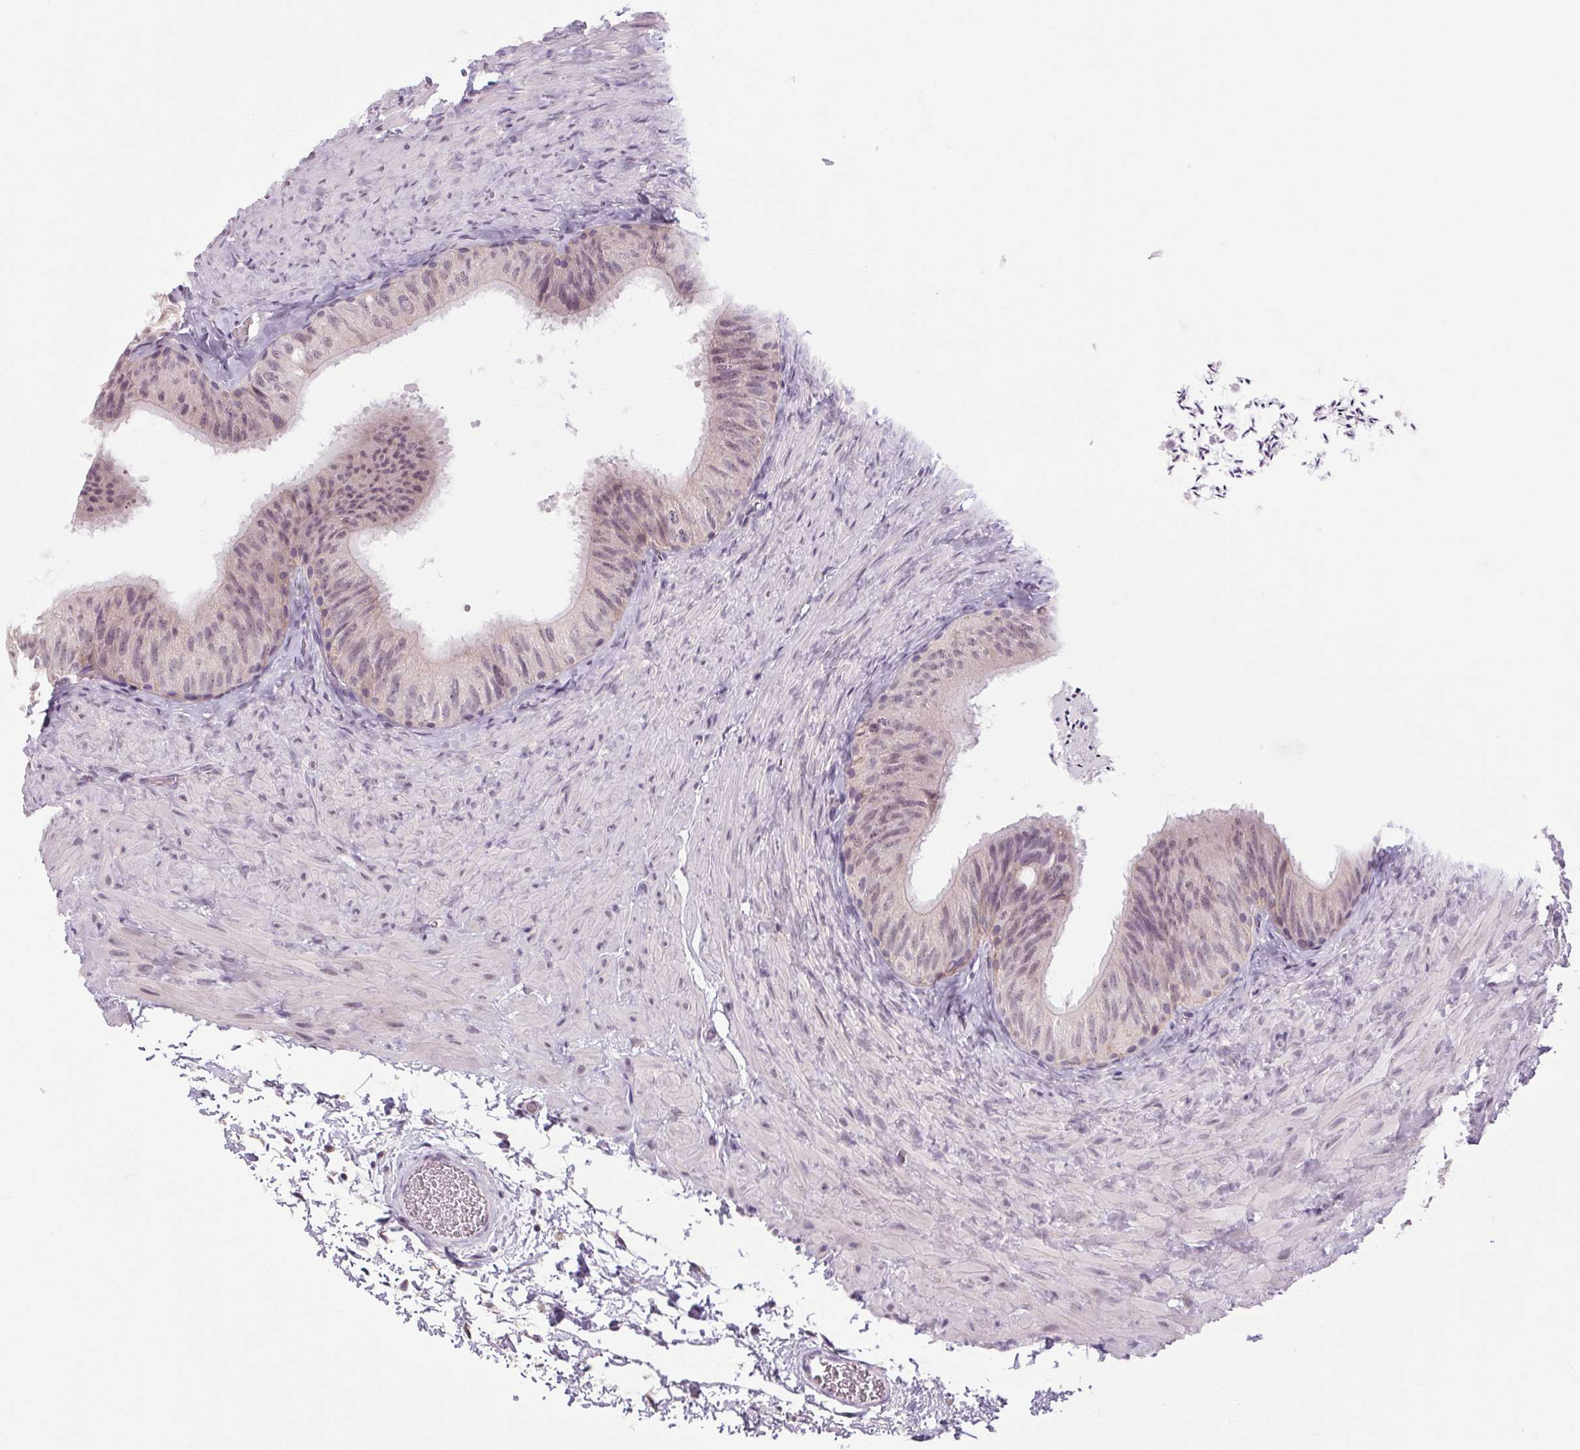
{"staining": {"intensity": "negative", "quantity": "none", "location": "none"}, "tissue": "epididymis", "cell_type": "Glandular cells", "image_type": "normal", "snomed": [{"axis": "morphology", "description": "Normal tissue, NOS"}, {"axis": "topography", "description": "Epididymis, spermatic cord, NOS"}, {"axis": "topography", "description": "Epididymis"}], "caption": "Immunohistochemistry histopathology image of normal epididymis: human epididymis stained with DAB (3,3'-diaminobenzidine) exhibits no significant protein expression in glandular cells. (Brightfield microscopy of DAB (3,3'-diaminobenzidine) IHC at high magnification).", "gene": "KLHL40", "patient": {"sex": "male", "age": 31}}